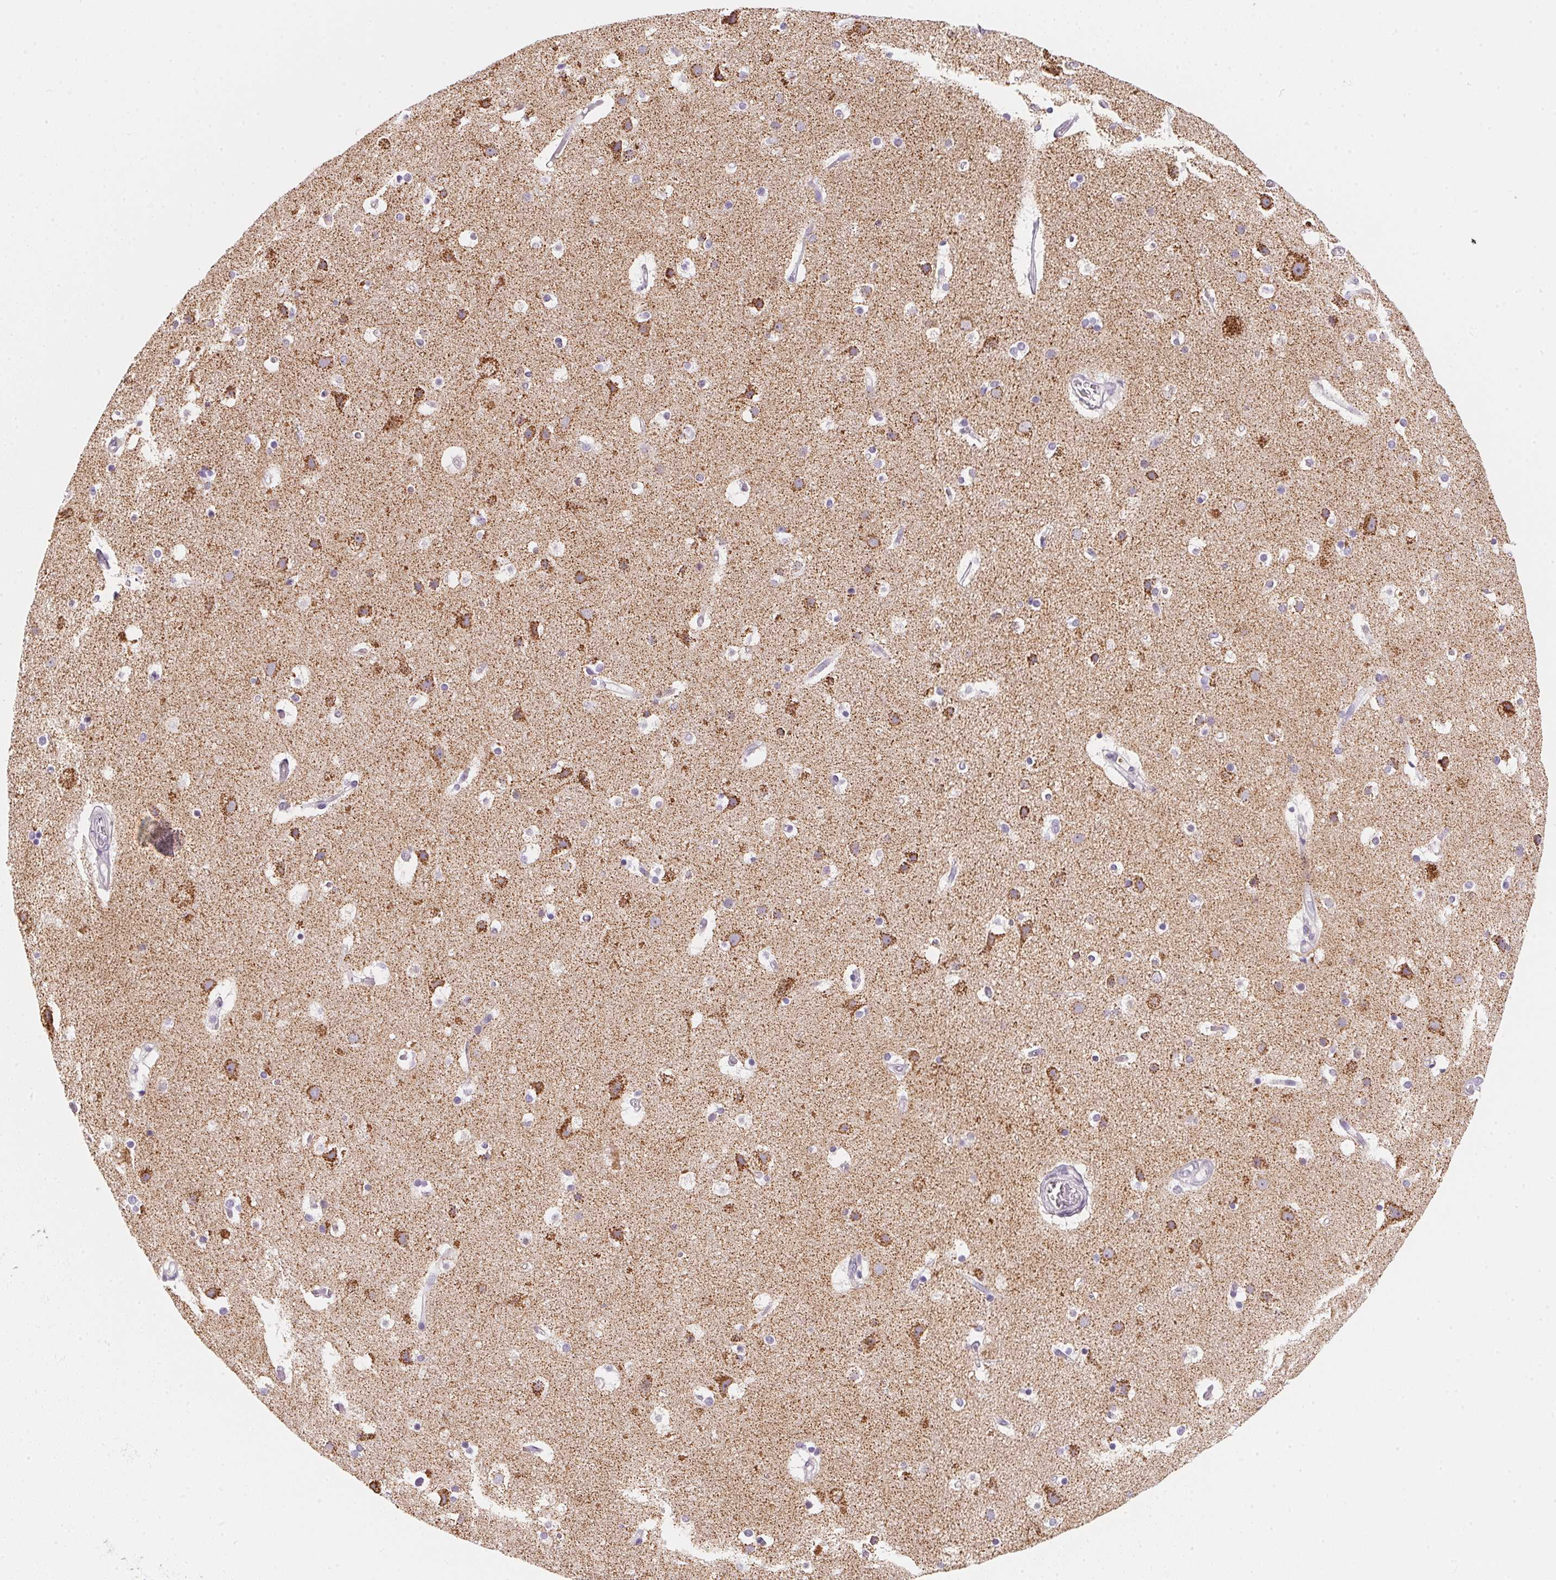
{"staining": {"intensity": "negative", "quantity": "none", "location": "none"}, "tissue": "cerebral cortex", "cell_type": "Endothelial cells", "image_type": "normal", "snomed": [{"axis": "morphology", "description": "Normal tissue, NOS"}, {"axis": "topography", "description": "Cerebral cortex"}], "caption": "Immunohistochemical staining of benign cerebral cortex demonstrates no significant positivity in endothelial cells. (DAB immunohistochemistry with hematoxylin counter stain).", "gene": "GIPC2", "patient": {"sex": "female", "age": 52}}